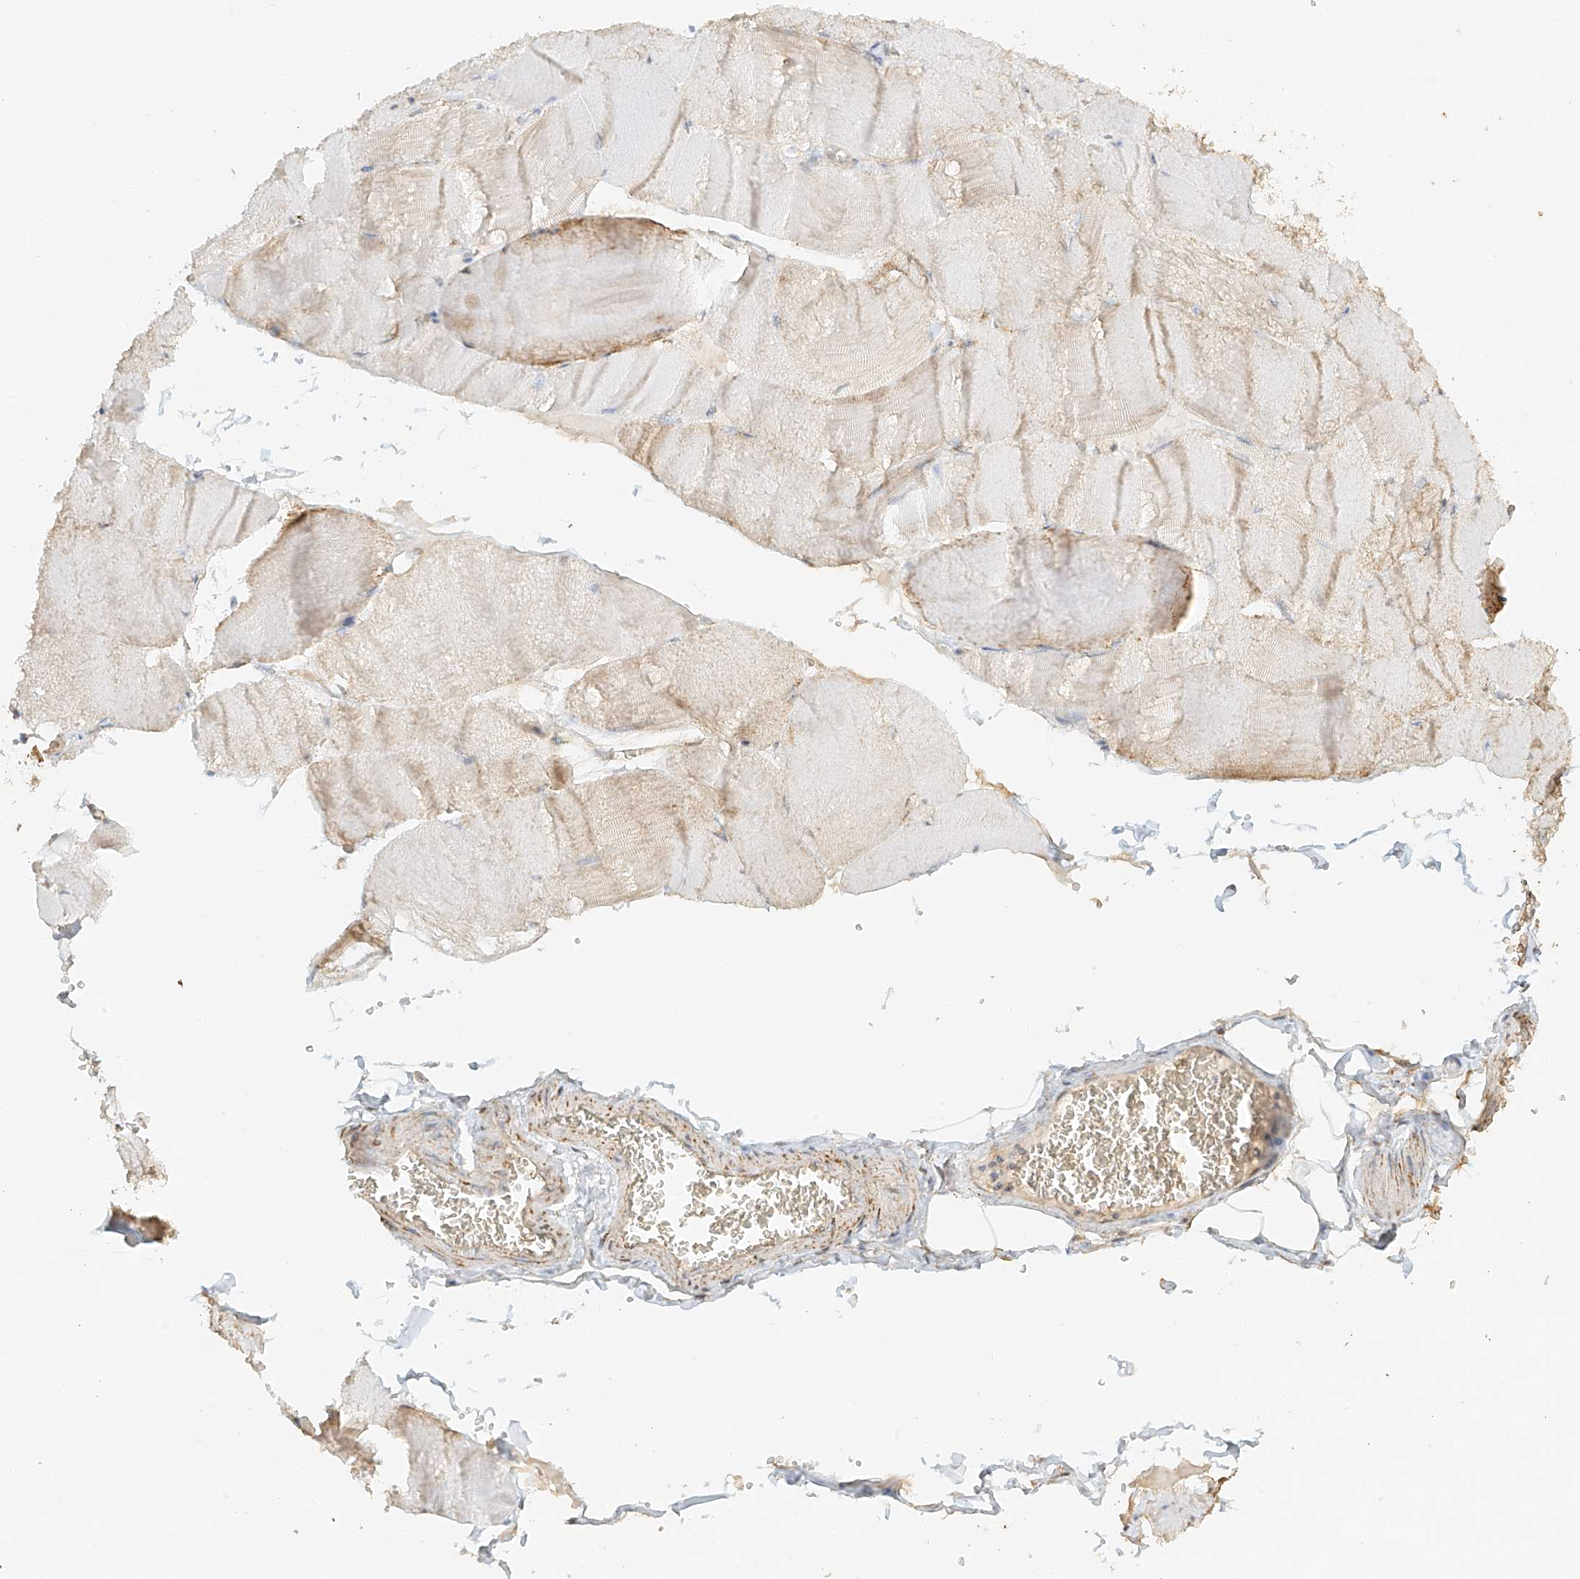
{"staining": {"intensity": "weak", "quantity": "25%-75%", "location": "cytoplasmic/membranous"}, "tissue": "skeletal muscle", "cell_type": "Myocytes", "image_type": "normal", "snomed": [{"axis": "morphology", "description": "Normal tissue, NOS"}, {"axis": "morphology", "description": "Basal cell carcinoma"}, {"axis": "topography", "description": "Skeletal muscle"}], "caption": "Human skeletal muscle stained for a protein (brown) exhibits weak cytoplasmic/membranous positive staining in about 25%-75% of myocytes.", "gene": "MIPEP", "patient": {"sex": "female", "age": 64}}